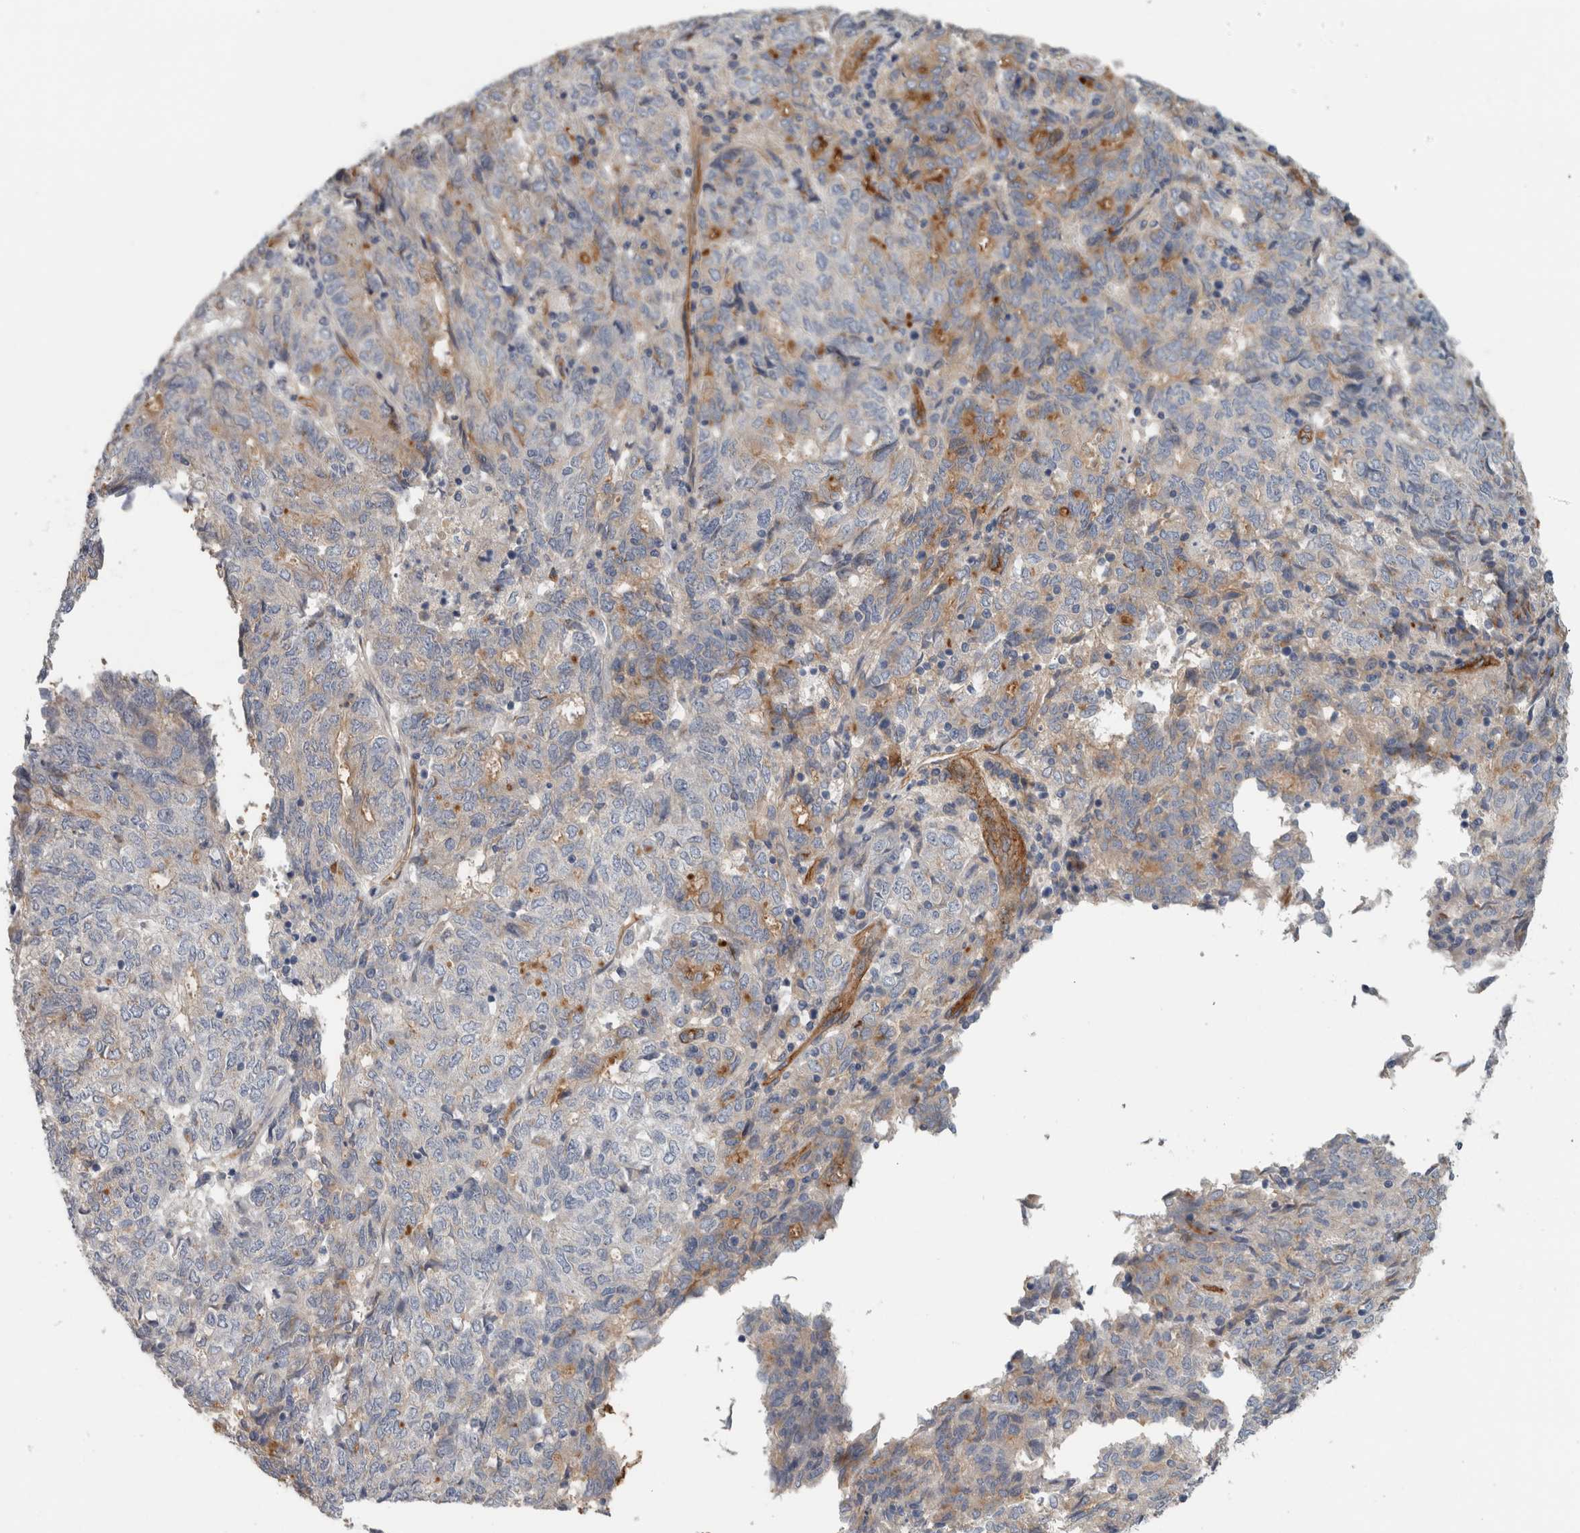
{"staining": {"intensity": "moderate", "quantity": "<25%", "location": "cytoplasmic/membranous"}, "tissue": "endometrial cancer", "cell_type": "Tumor cells", "image_type": "cancer", "snomed": [{"axis": "morphology", "description": "Adenocarcinoma, NOS"}, {"axis": "topography", "description": "Endometrium"}], "caption": "The immunohistochemical stain shows moderate cytoplasmic/membranous staining in tumor cells of endometrial adenocarcinoma tissue.", "gene": "CD59", "patient": {"sex": "female", "age": 80}}